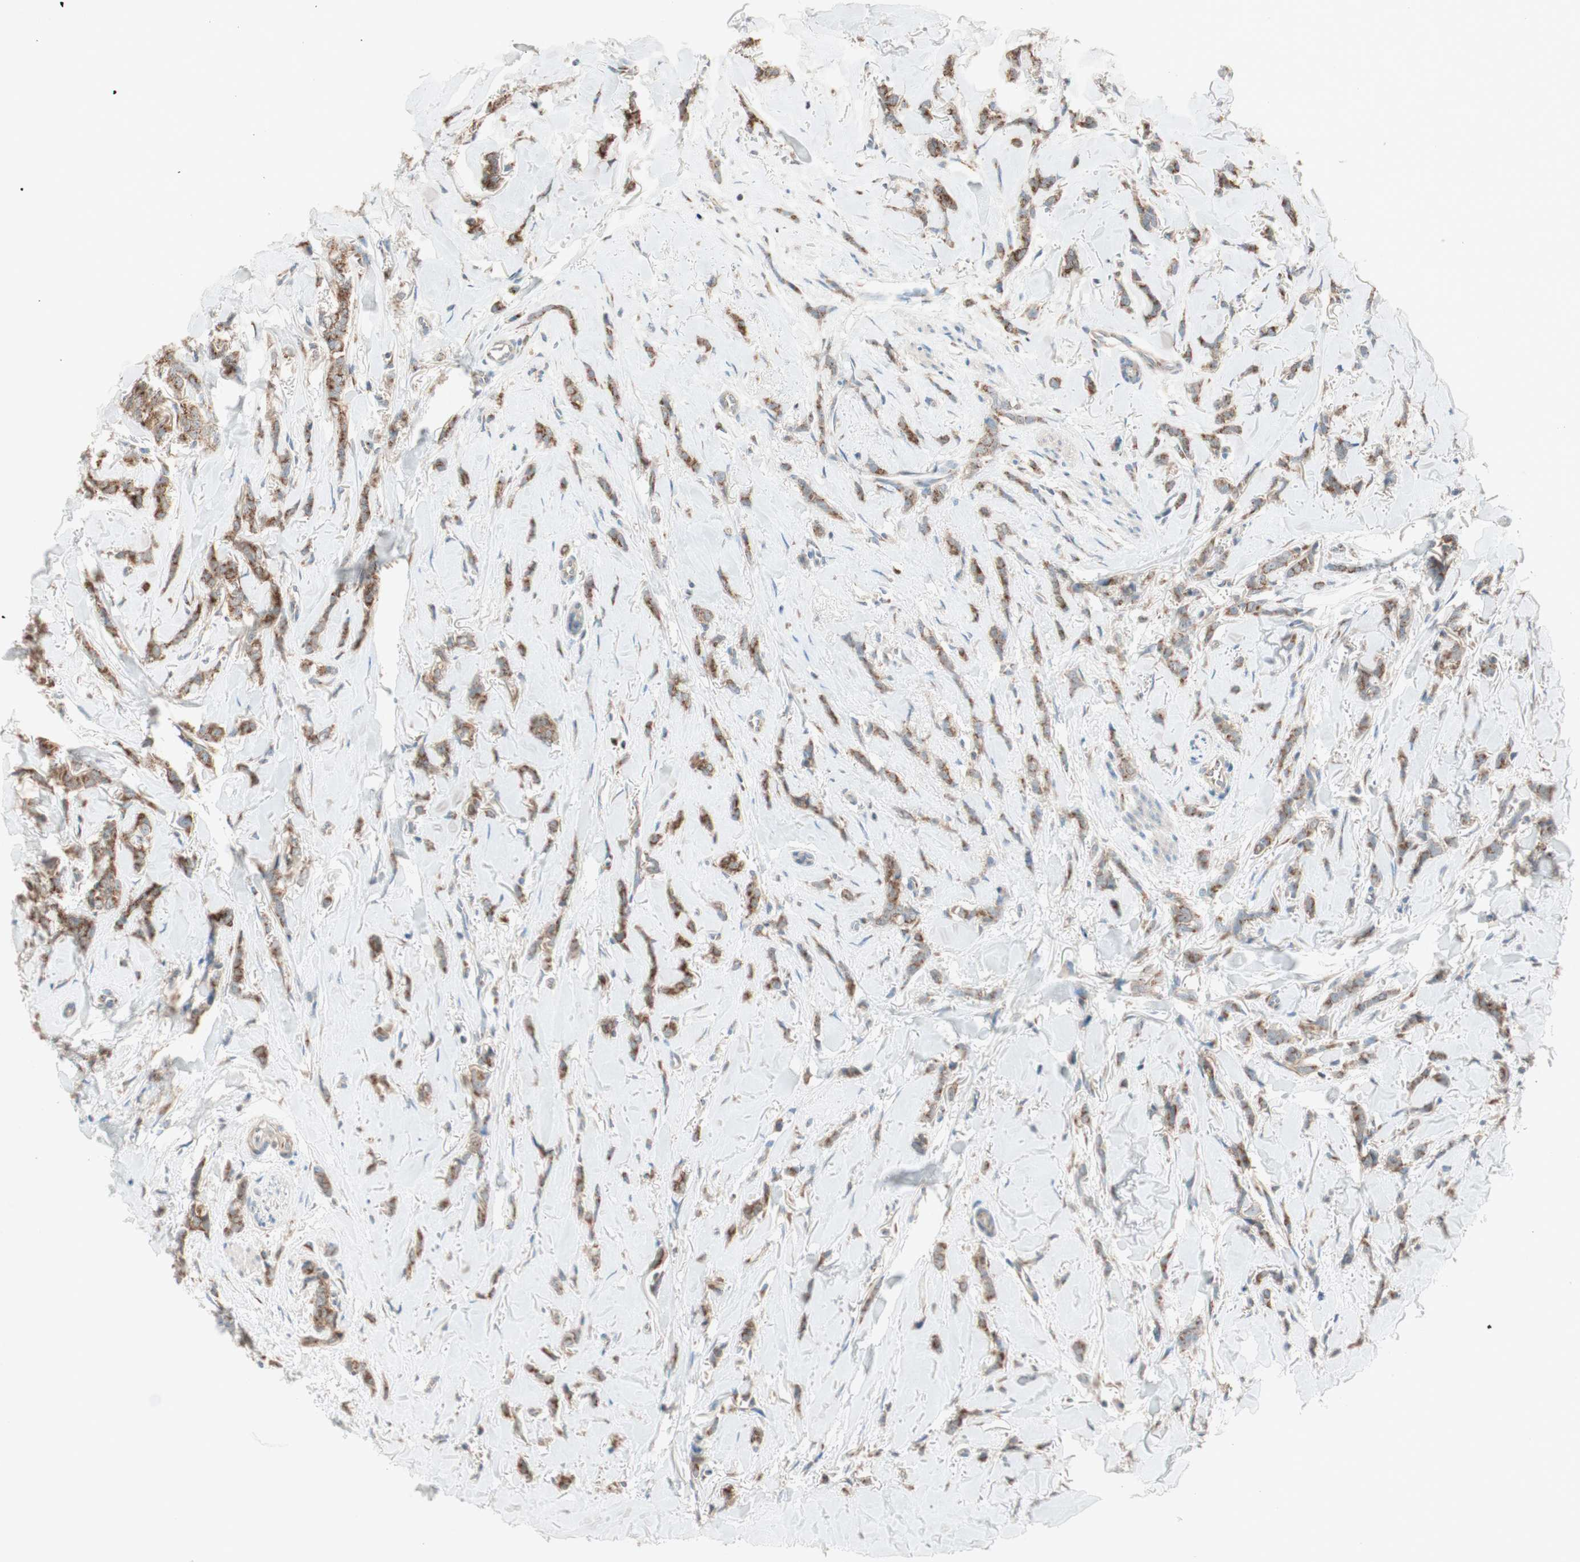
{"staining": {"intensity": "moderate", "quantity": ">75%", "location": "cytoplasmic/membranous"}, "tissue": "breast cancer", "cell_type": "Tumor cells", "image_type": "cancer", "snomed": [{"axis": "morphology", "description": "Lobular carcinoma"}, {"axis": "topography", "description": "Skin"}, {"axis": "topography", "description": "Breast"}], "caption": "Immunohistochemical staining of breast lobular carcinoma demonstrates medium levels of moderate cytoplasmic/membranous protein staining in approximately >75% of tumor cells.", "gene": "SEC16A", "patient": {"sex": "female", "age": 46}}